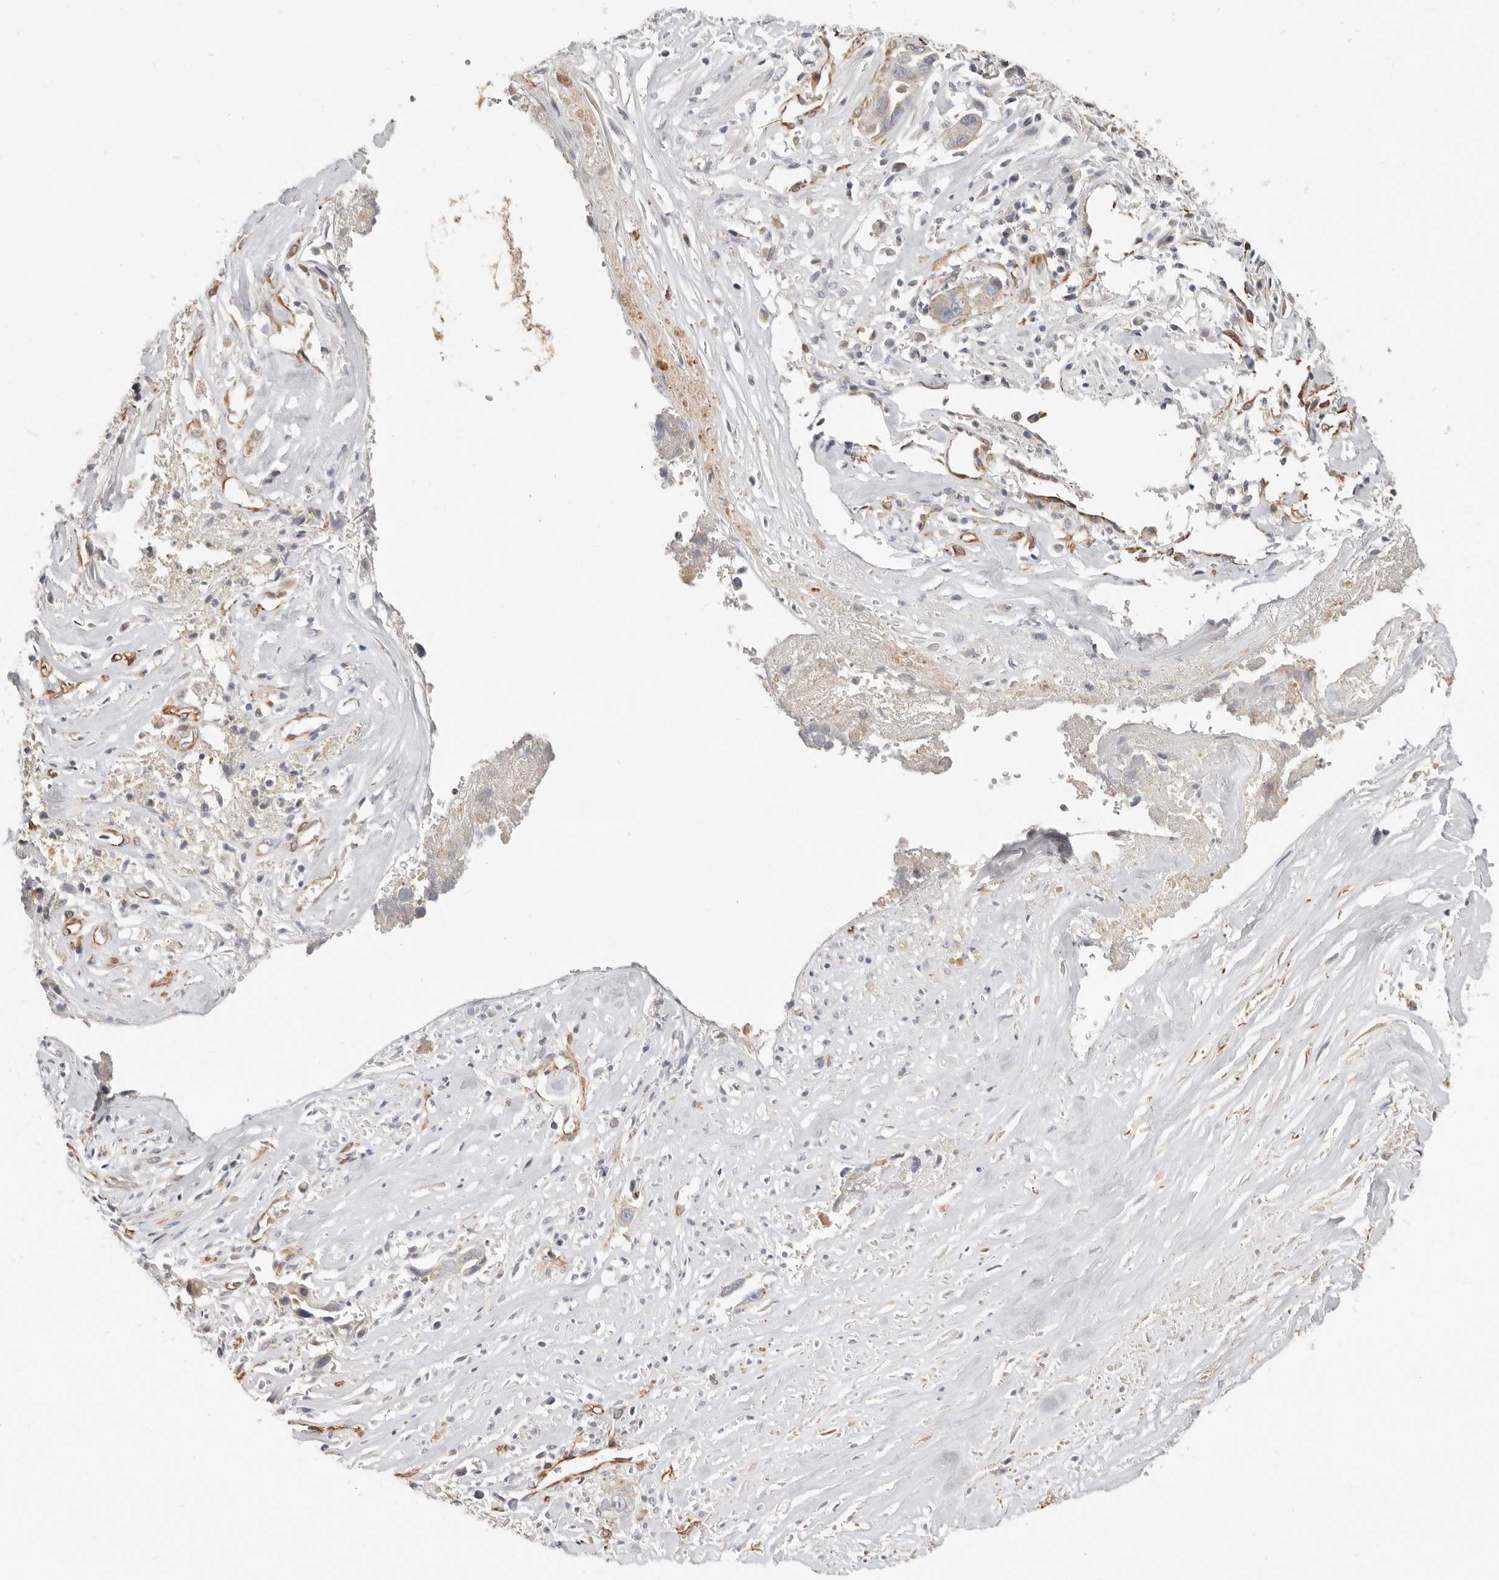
{"staining": {"intensity": "negative", "quantity": "none", "location": "none"}, "tissue": "liver cancer", "cell_type": "Tumor cells", "image_type": "cancer", "snomed": [{"axis": "morphology", "description": "Cholangiocarcinoma"}, {"axis": "topography", "description": "Liver"}], "caption": "This is an immunohistochemistry image of human cholangiocarcinoma (liver). There is no positivity in tumor cells.", "gene": "SPRING1", "patient": {"sex": "female", "age": 79}}